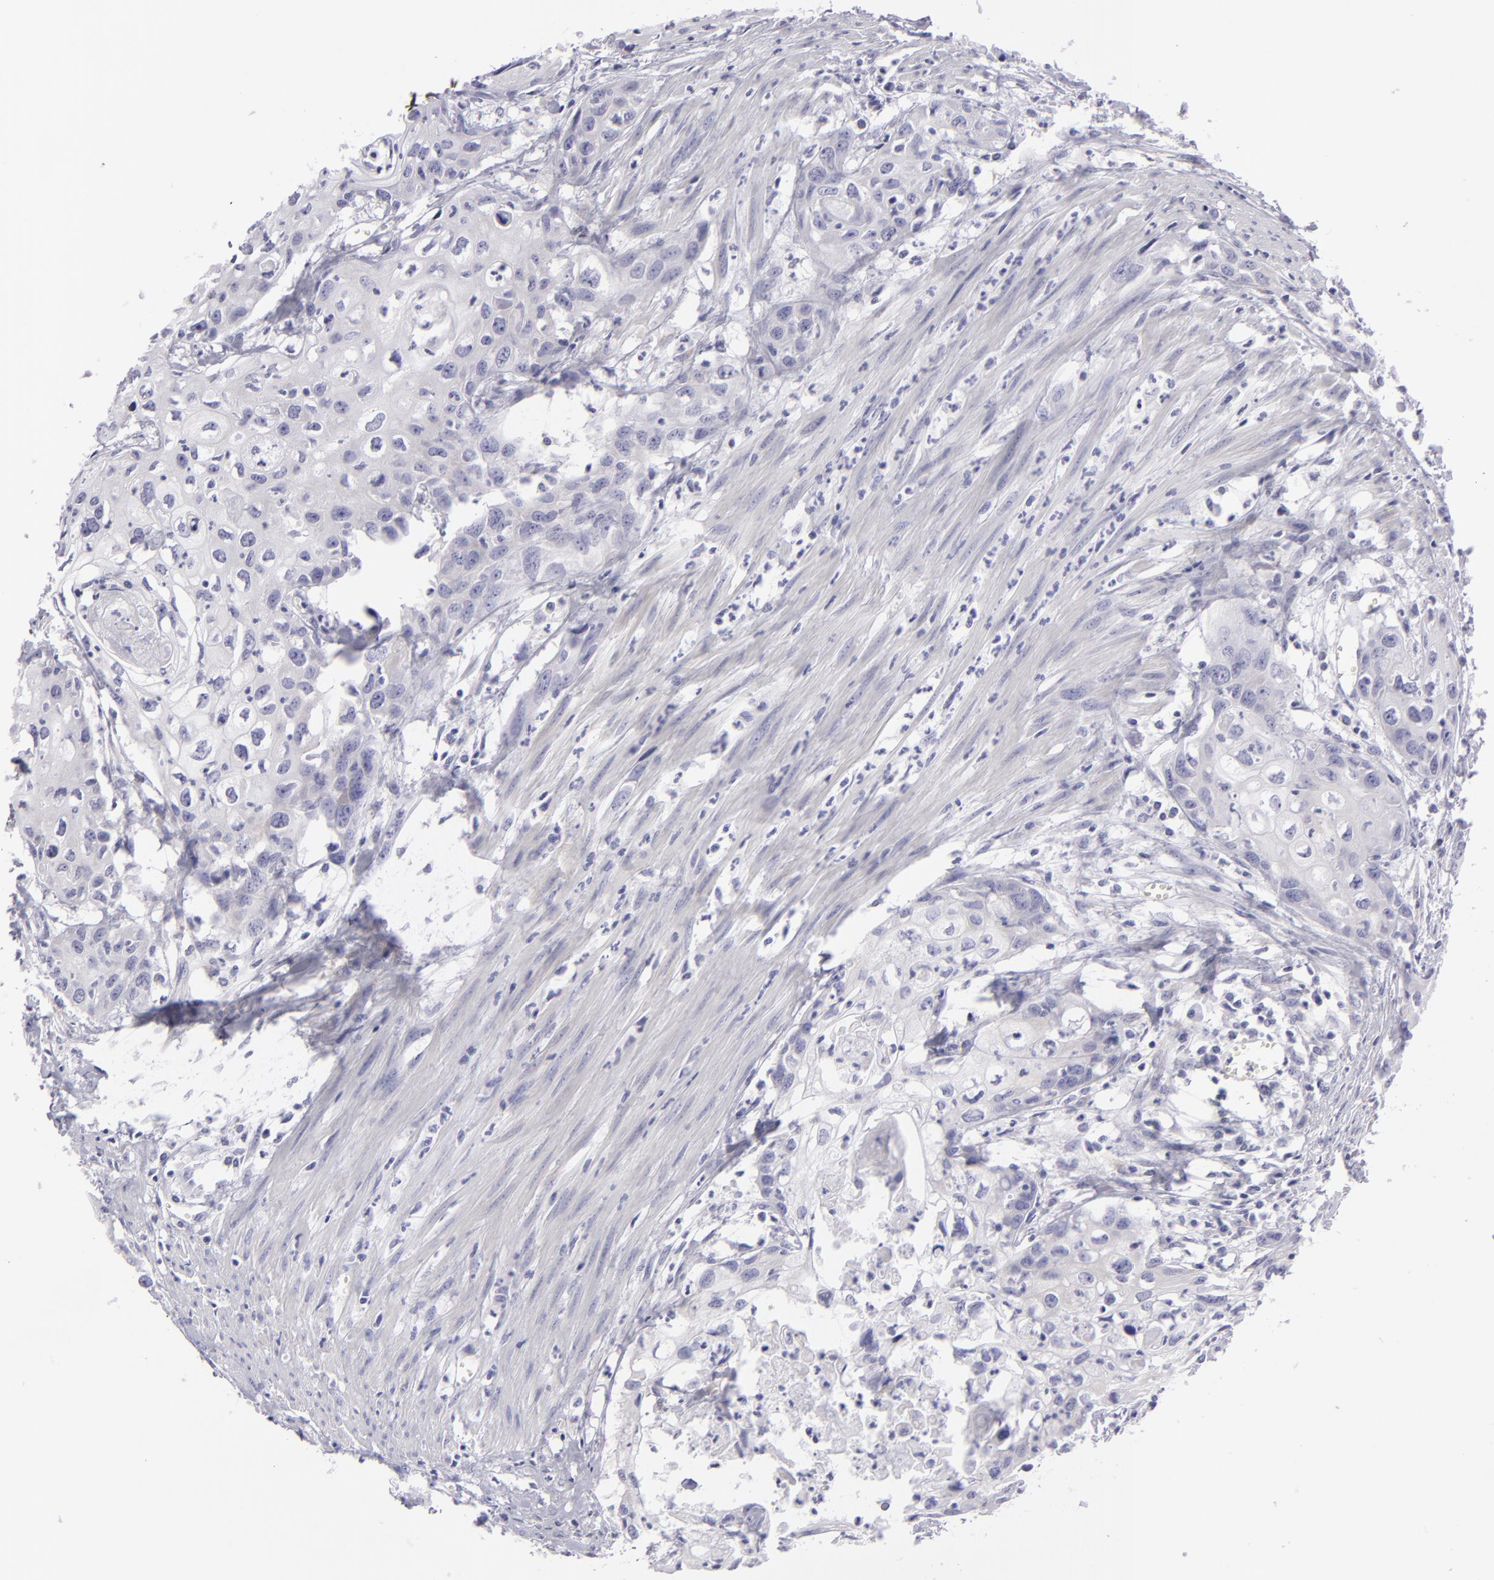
{"staining": {"intensity": "negative", "quantity": "none", "location": "none"}, "tissue": "urothelial cancer", "cell_type": "Tumor cells", "image_type": "cancer", "snomed": [{"axis": "morphology", "description": "Urothelial carcinoma, High grade"}, {"axis": "topography", "description": "Urinary bladder"}], "caption": "Urothelial carcinoma (high-grade) was stained to show a protein in brown. There is no significant expression in tumor cells.", "gene": "DLG4", "patient": {"sex": "male", "age": 54}}